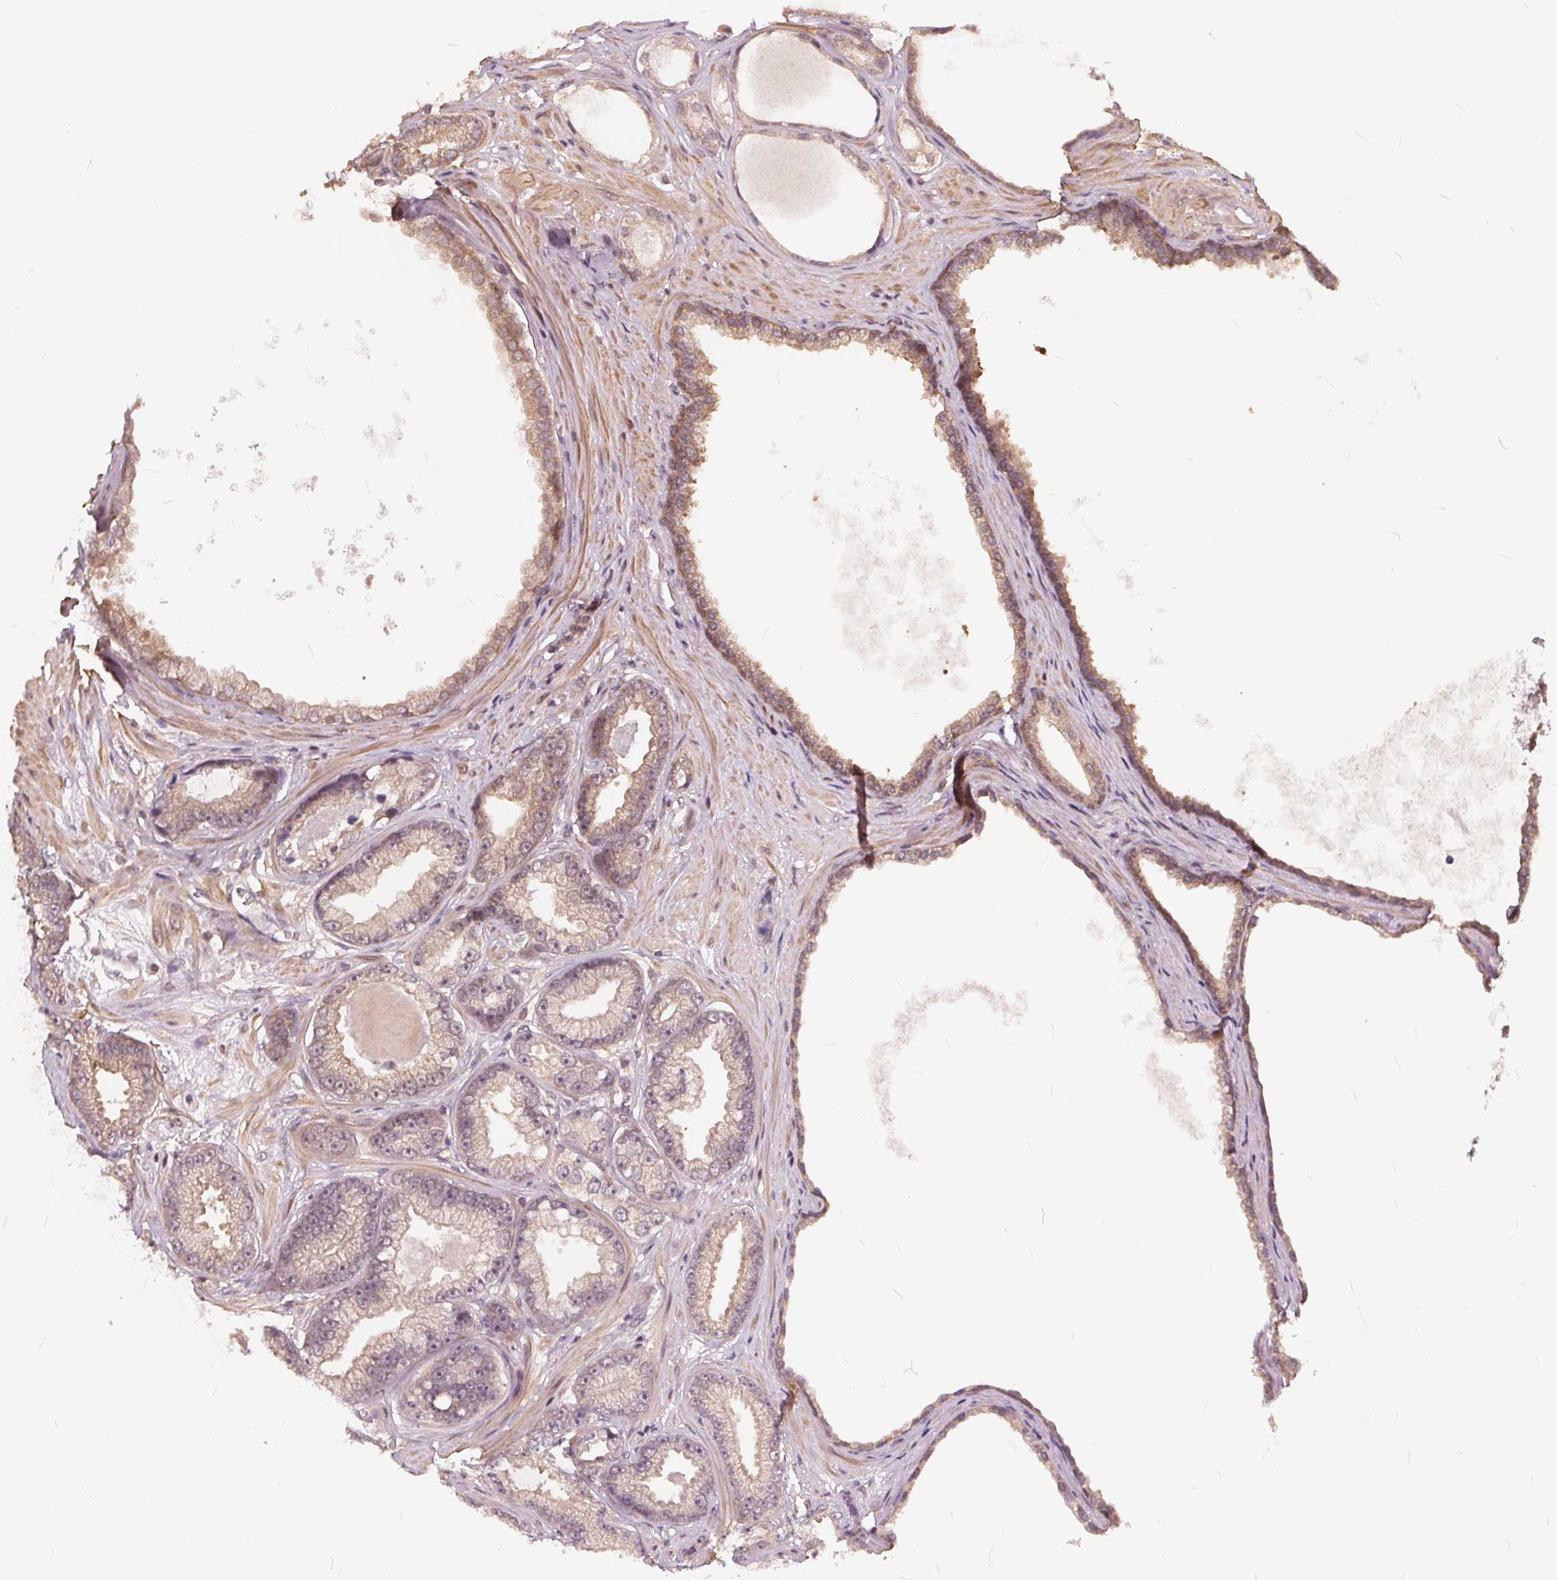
{"staining": {"intensity": "moderate", "quantity": "<25%", "location": "cytoplasmic/membranous"}, "tissue": "prostate cancer", "cell_type": "Tumor cells", "image_type": "cancer", "snomed": [{"axis": "morphology", "description": "Adenocarcinoma, Low grade"}, {"axis": "topography", "description": "Prostate"}], "caption": "A photomicrograph of low-grade adenocarcinoma (prostate) stained for a protein displays moderate cytoplasmic/membranous brown staining in tumor cells.", "gene": "HIF1AN", "patient": {"sex": "male", "age": 64}}